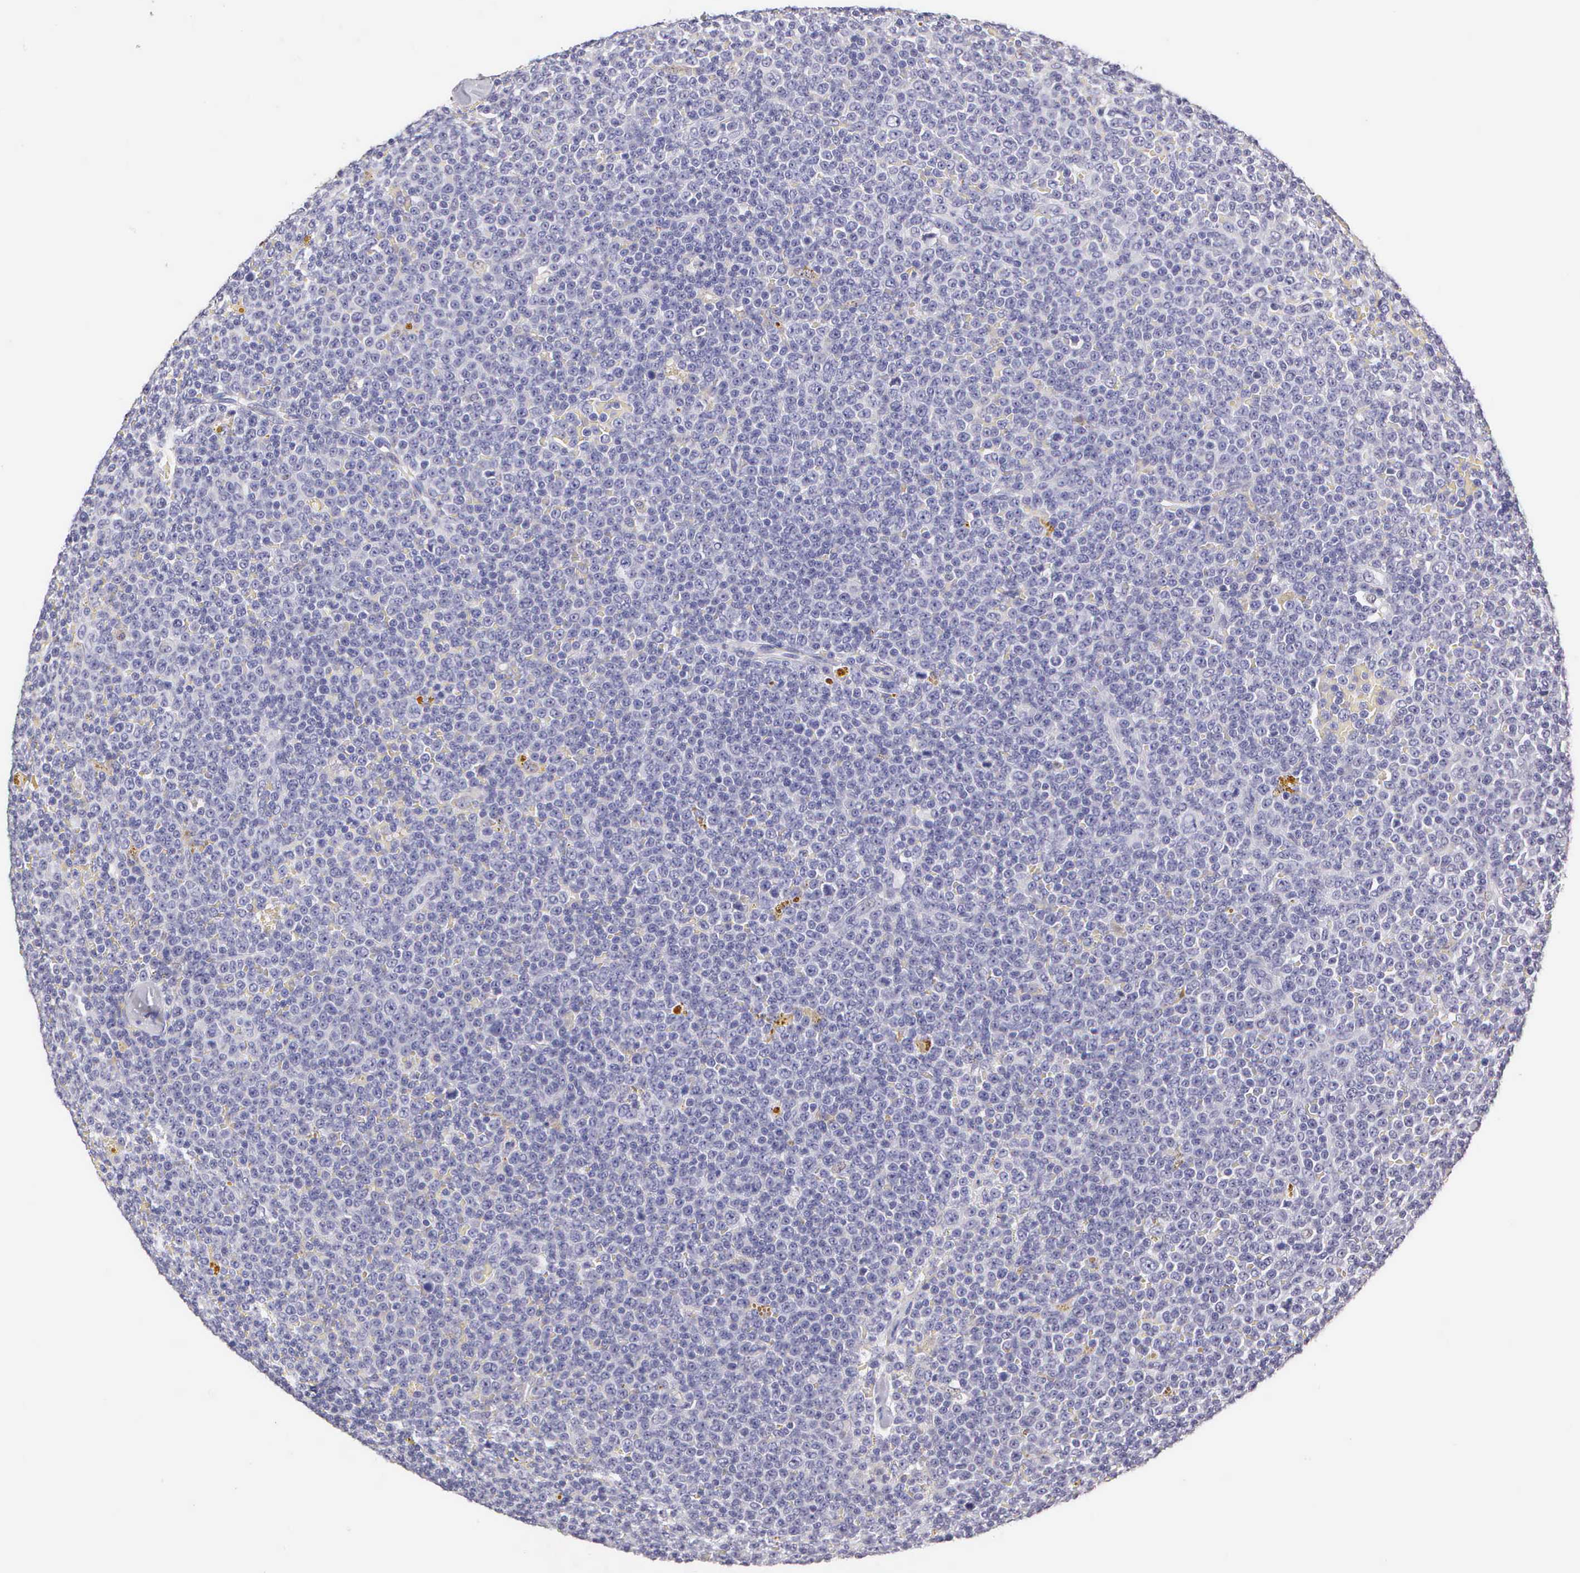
{"staining": {"intensity": "negative", "quantity": "none", "location": "none"}, "tissue": "lymphoma", "cell_type": "Tumor cells", "image_type": "cancer", "snomed": [{"axis": "morphology", "description": "Malignant lymphoma, non-Hodgkin's type, Low grade"}, {"axis": "topography", "description": "Lymph node"}], "caption": "This is a histopathology image of immunohistochemistry (IHC) staining of lymphoma, which shows no expression in tumor cells. (Brightfield microscopy of DAB (3,3'-diaminobenzidine) immunohistochemistry (IHC) at high magnification).", "gene": "KRT17", "patient": {"sex": "male", "age": 50}}